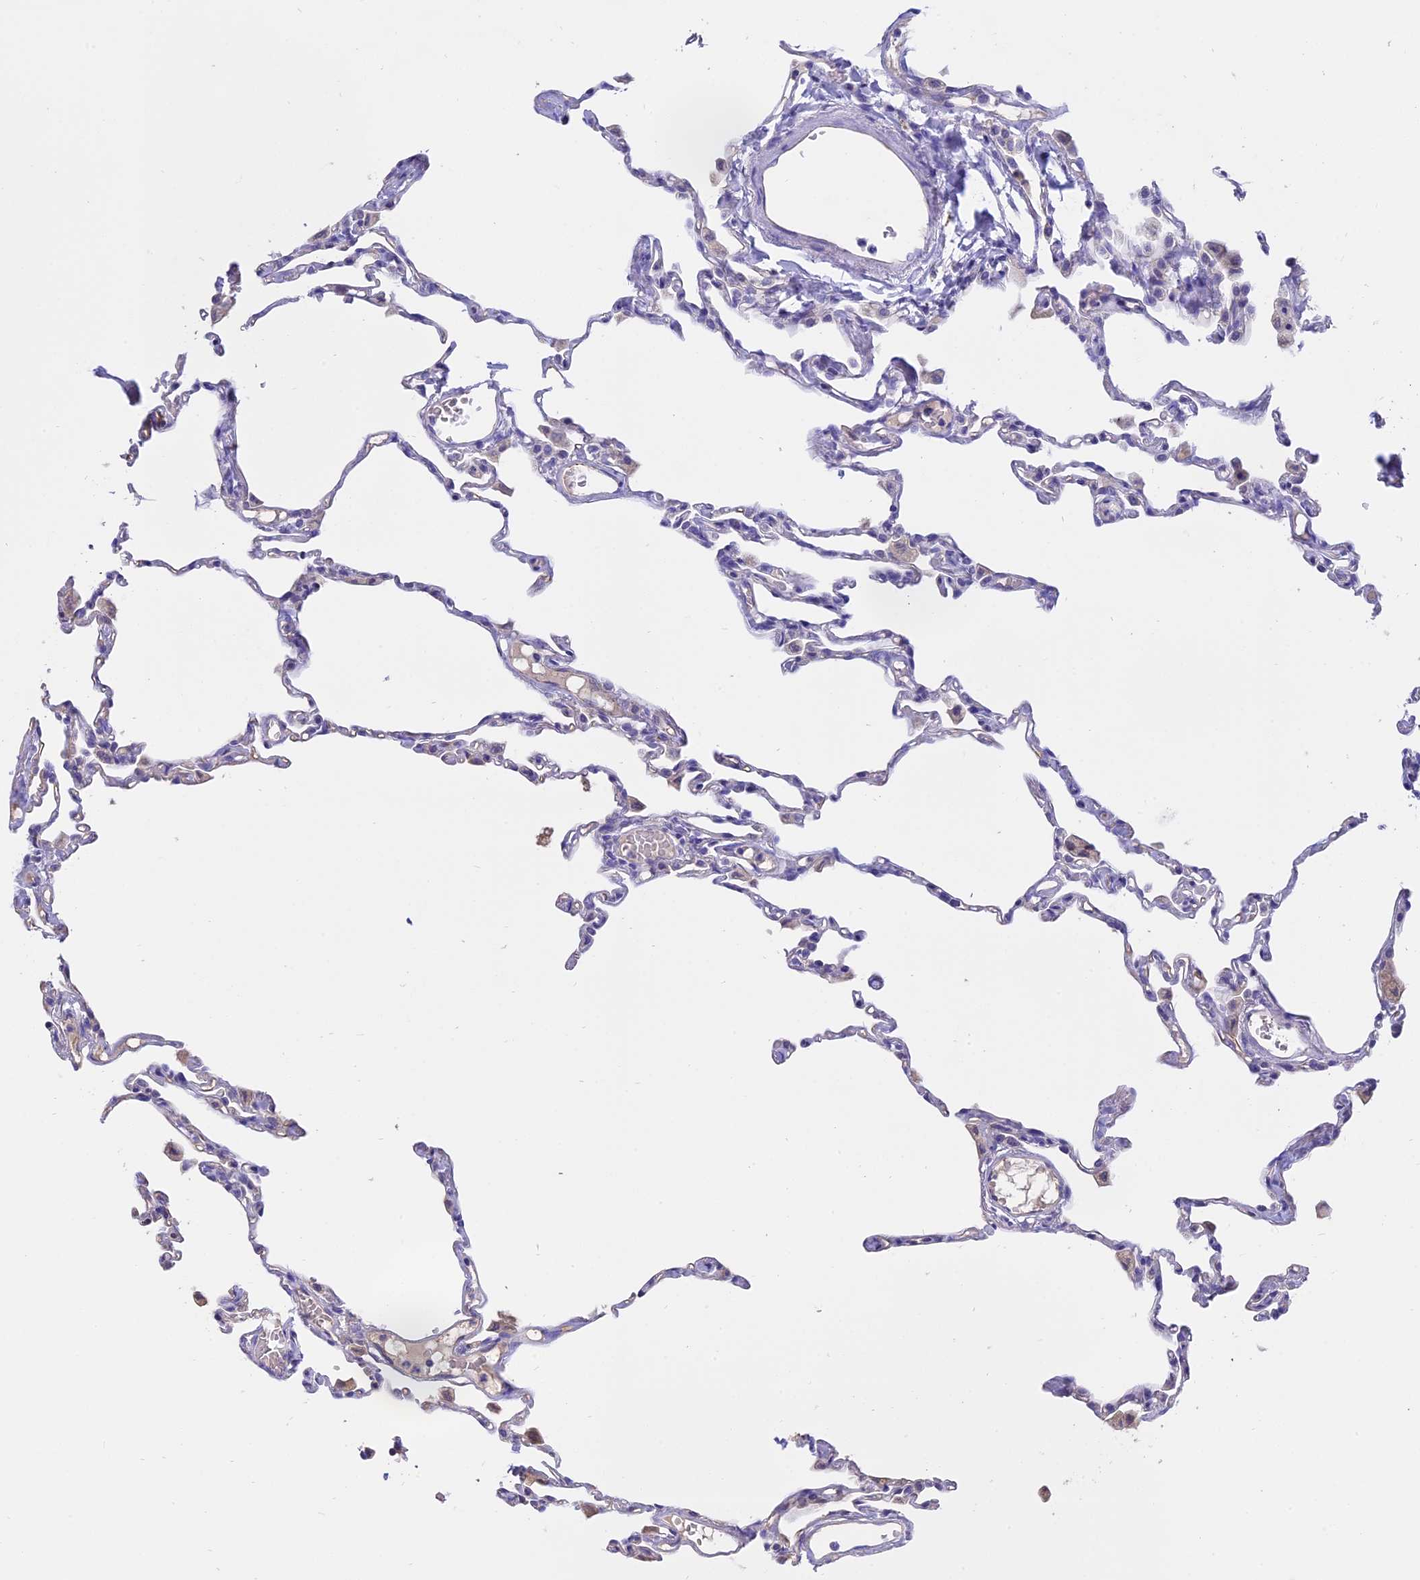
{"staining": {"intensity": "negative", "quantity": "none", "location": "none"}, "tissue": "lung", "cell_type": "Alveolar cells", "image_type": "normal", "snomed": [{"axis": "morphology", "description": "Normal tissue, NOS"}, {"axis": "topography", "description": "Lung"}], "caption": "DAB (3,3'-diaminobenzidine) immunohistochemical staining of normal human lung reveals no significant expression in alveolar cells.", "gene": "WFDC2", "patient": {"sex": "female", "age": 49}}